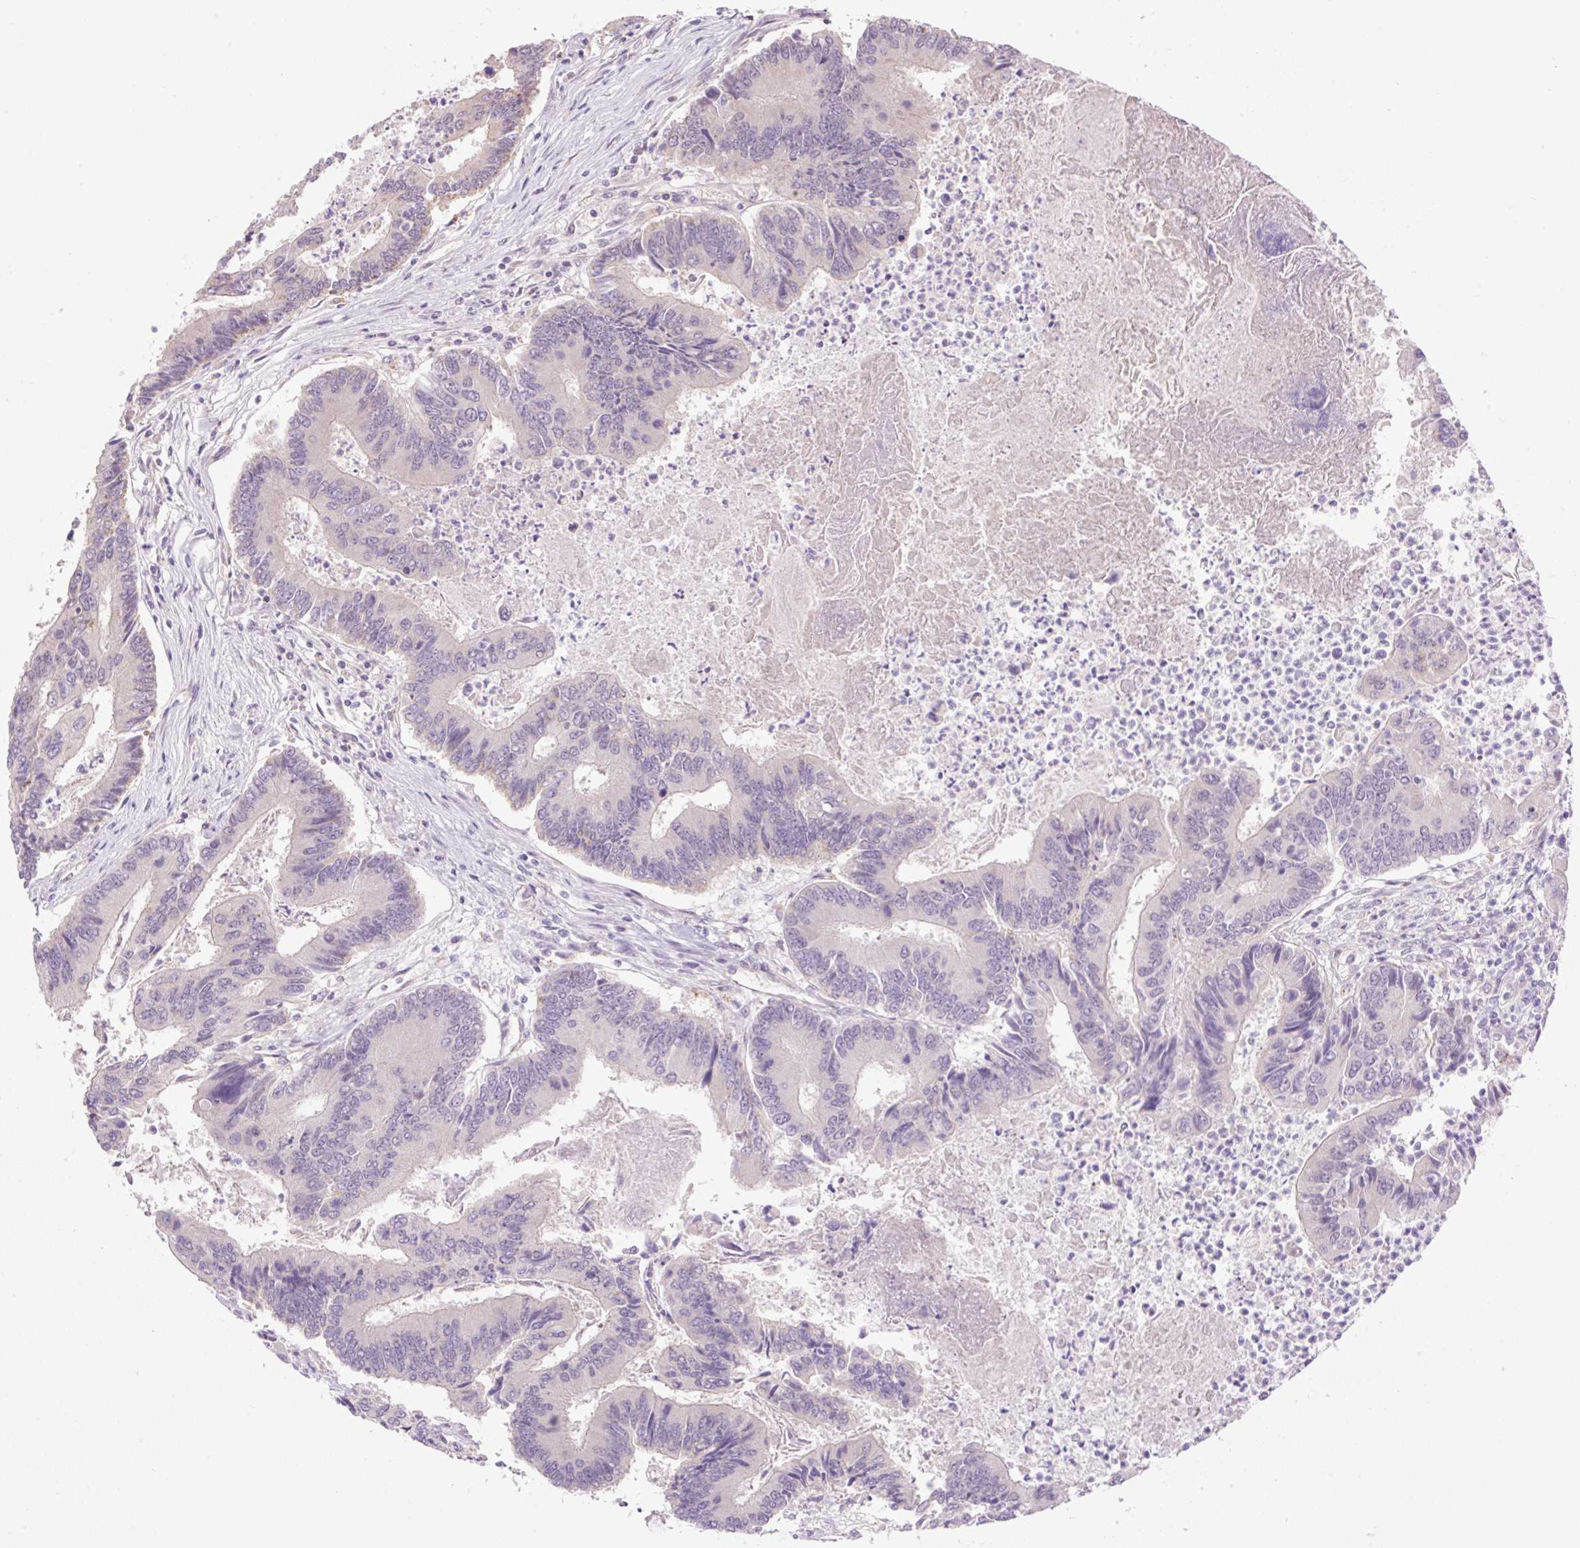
{"staining": {"intensity": "negative", "quantity": "none", "location": "none"}, "tissue": "colorectal cancer", "cell_type": "Tumor cells", "image_type": "cancer", "snomed": [{"axis": "morphology", "description": "Adenocarcinoma, NOS"}, {"axis": "topography", "description": "Colon"}], "caption": "The immunohistochemistry micrograph has no significant expression in tumor cells of adenocarcinoma (colorectal) tissue.", "gene": "HABP4", "patient": {"sex": "female", "age": 67}}